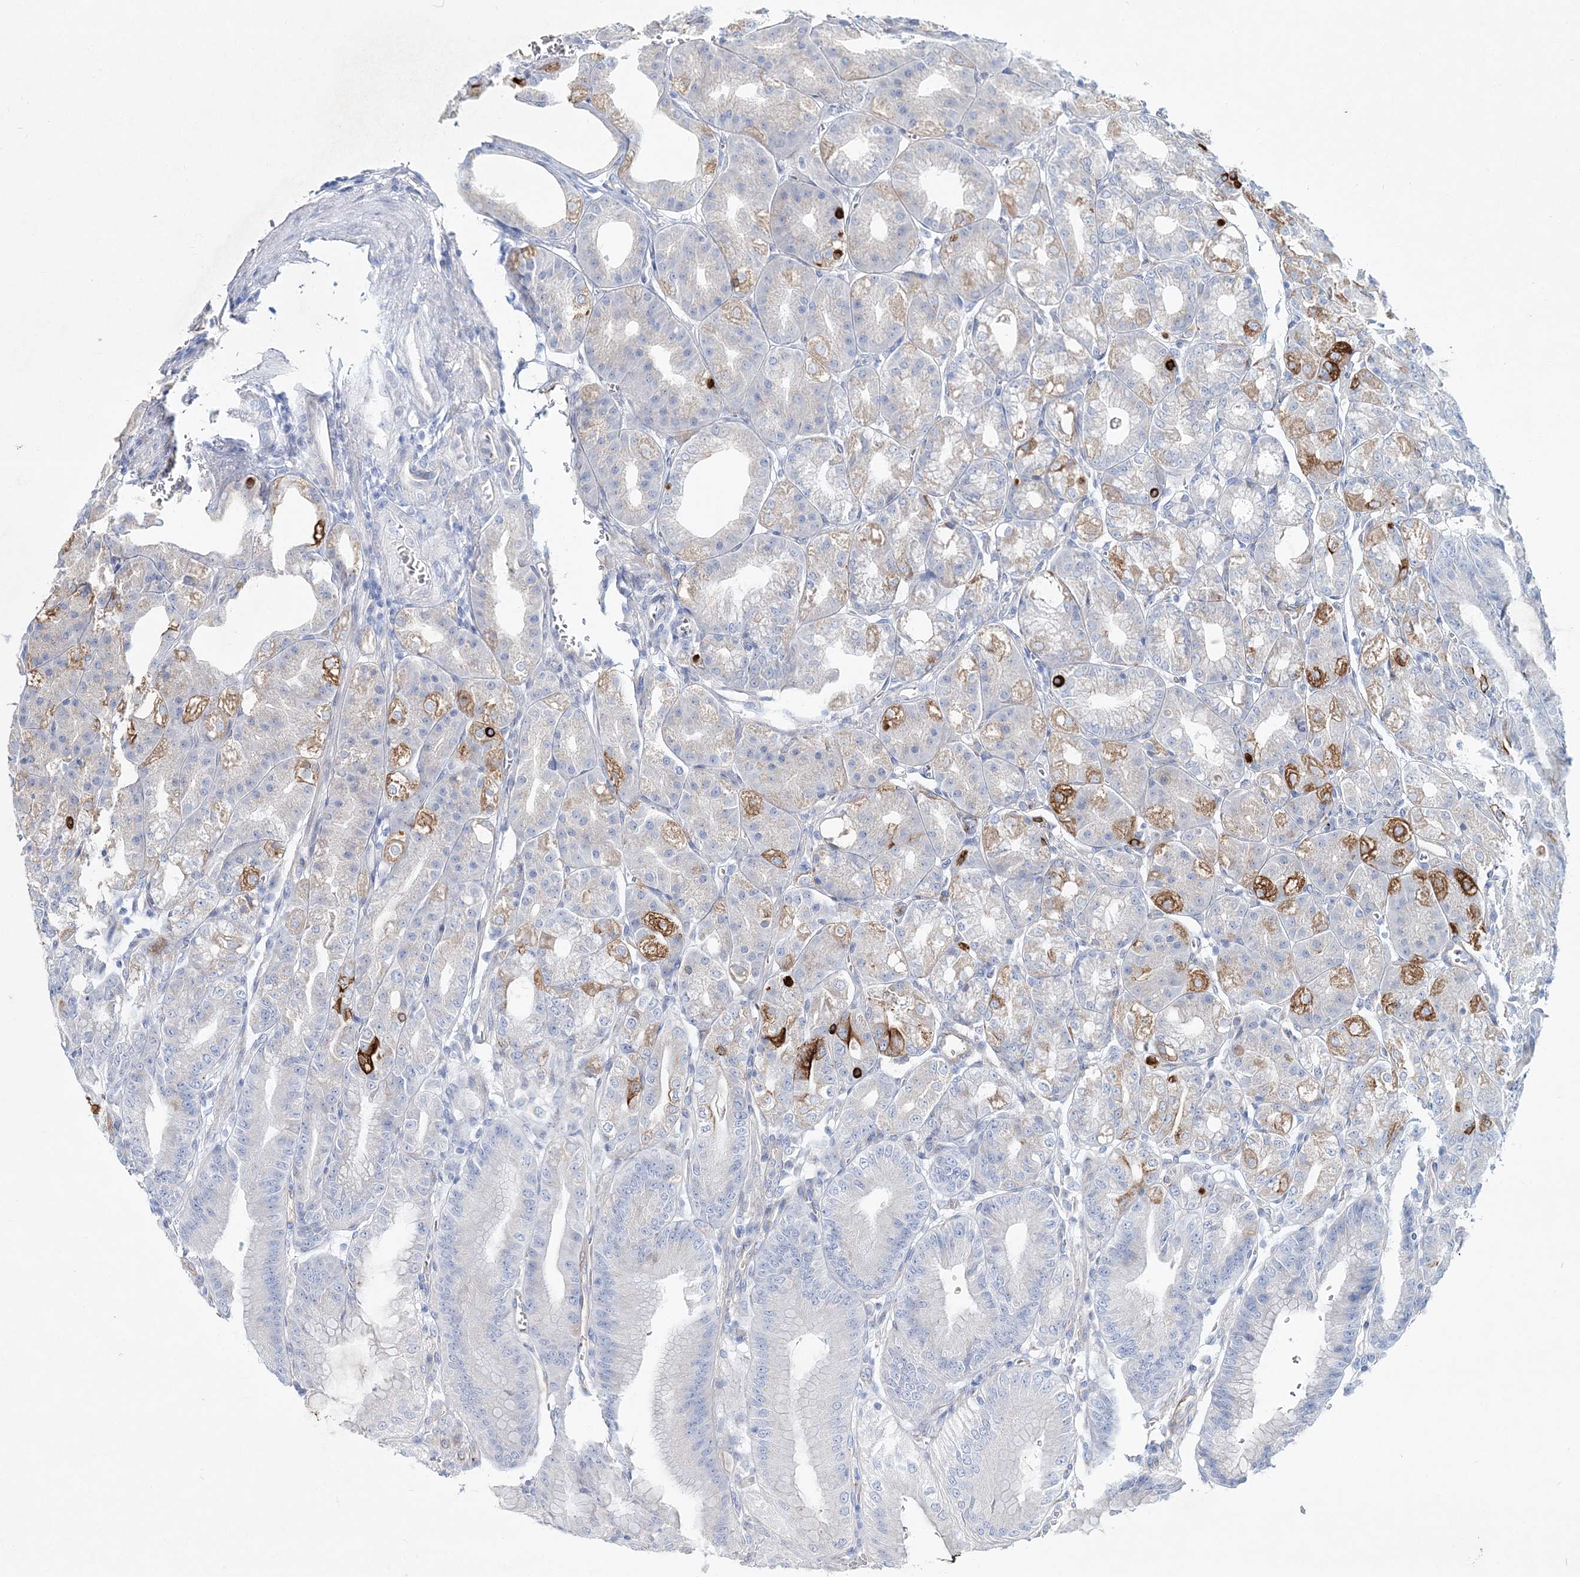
{"staining": {"intensity": "strong", "quantity": "25%-75%", "location": "cytoplasmic/membranous"}, "tissue": "stomach", "cell_type": "Glandular cells", "image_type": "normal", "snomed": [{"axis": "morphology", "description": "Normal tissue, NOS"}, {"axis": "topography", "description": "Stomach, lower"}], "caption": "Immunohistochemistry histopathology image of benign stomach stained for a protein (brown), which shows high levels of strong cytoplasmic/membranous staining in about 25%-75% of glandular cells.", "gene": "ADGRL1", "patient": {"sex": "male", "age": 71}}